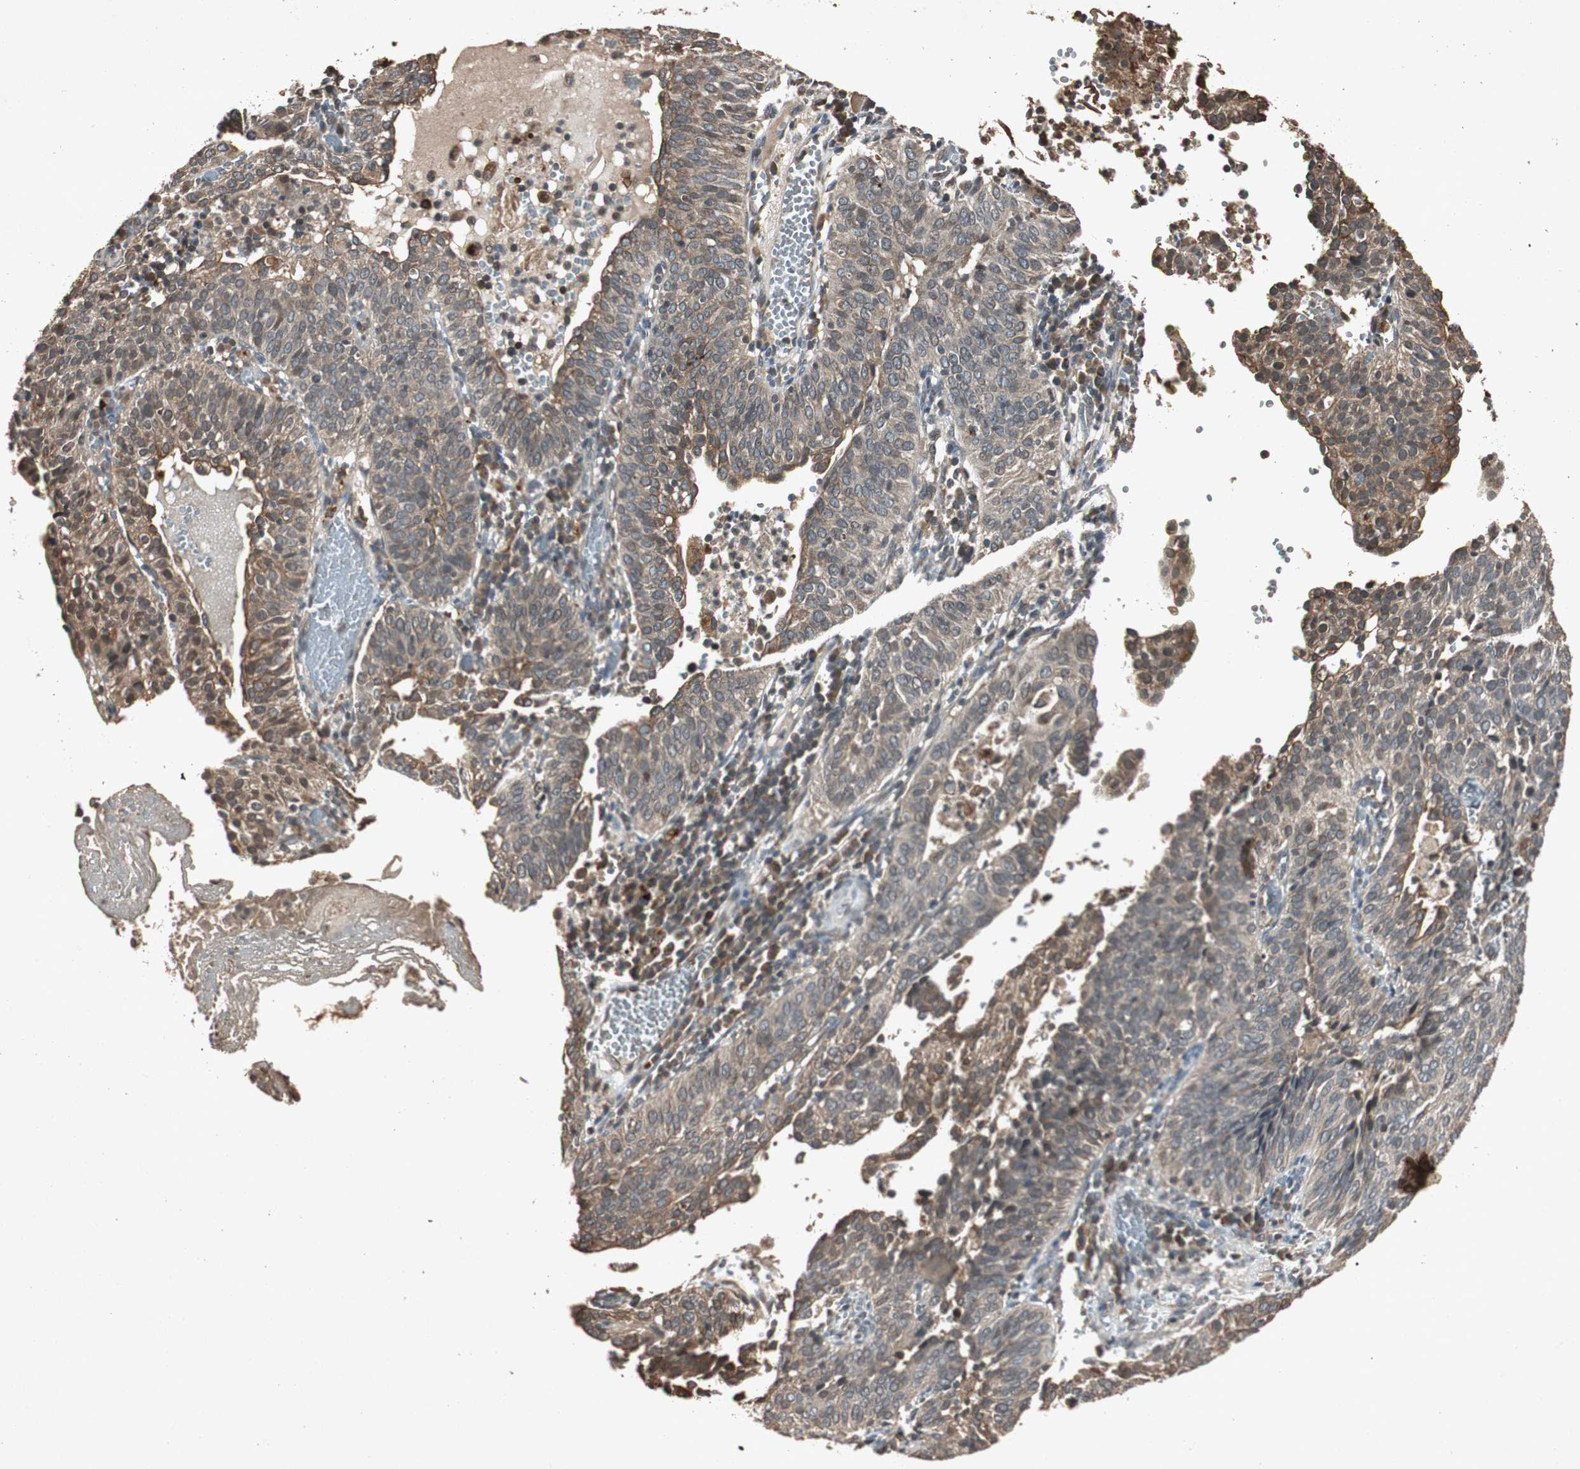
{"staining": {"intensity": "weak", "quantity": ">75%", "location": "cytoplasmic/membranous"}, "tissue": "cervical cancer", "cell_type": "Tumor cells", "image_type": "cancer", "snomed": [{"axis": "morphology", "description": "Squamous cell carcinoma, NOS"}, {"axis": "topography", "description": "Cervix"}], "caption": "Protein staining shows weak cytoplasmic/membranous staining in approximately >75% of tumor cells in squamous cell carcinoma (cervical). (DAB (3,3'-diaminobenzidine) = brown stain, brightfield microscopy at high magnification).", "gene": "SLIT2", "patient": {"sex": "female", "age": 39}}